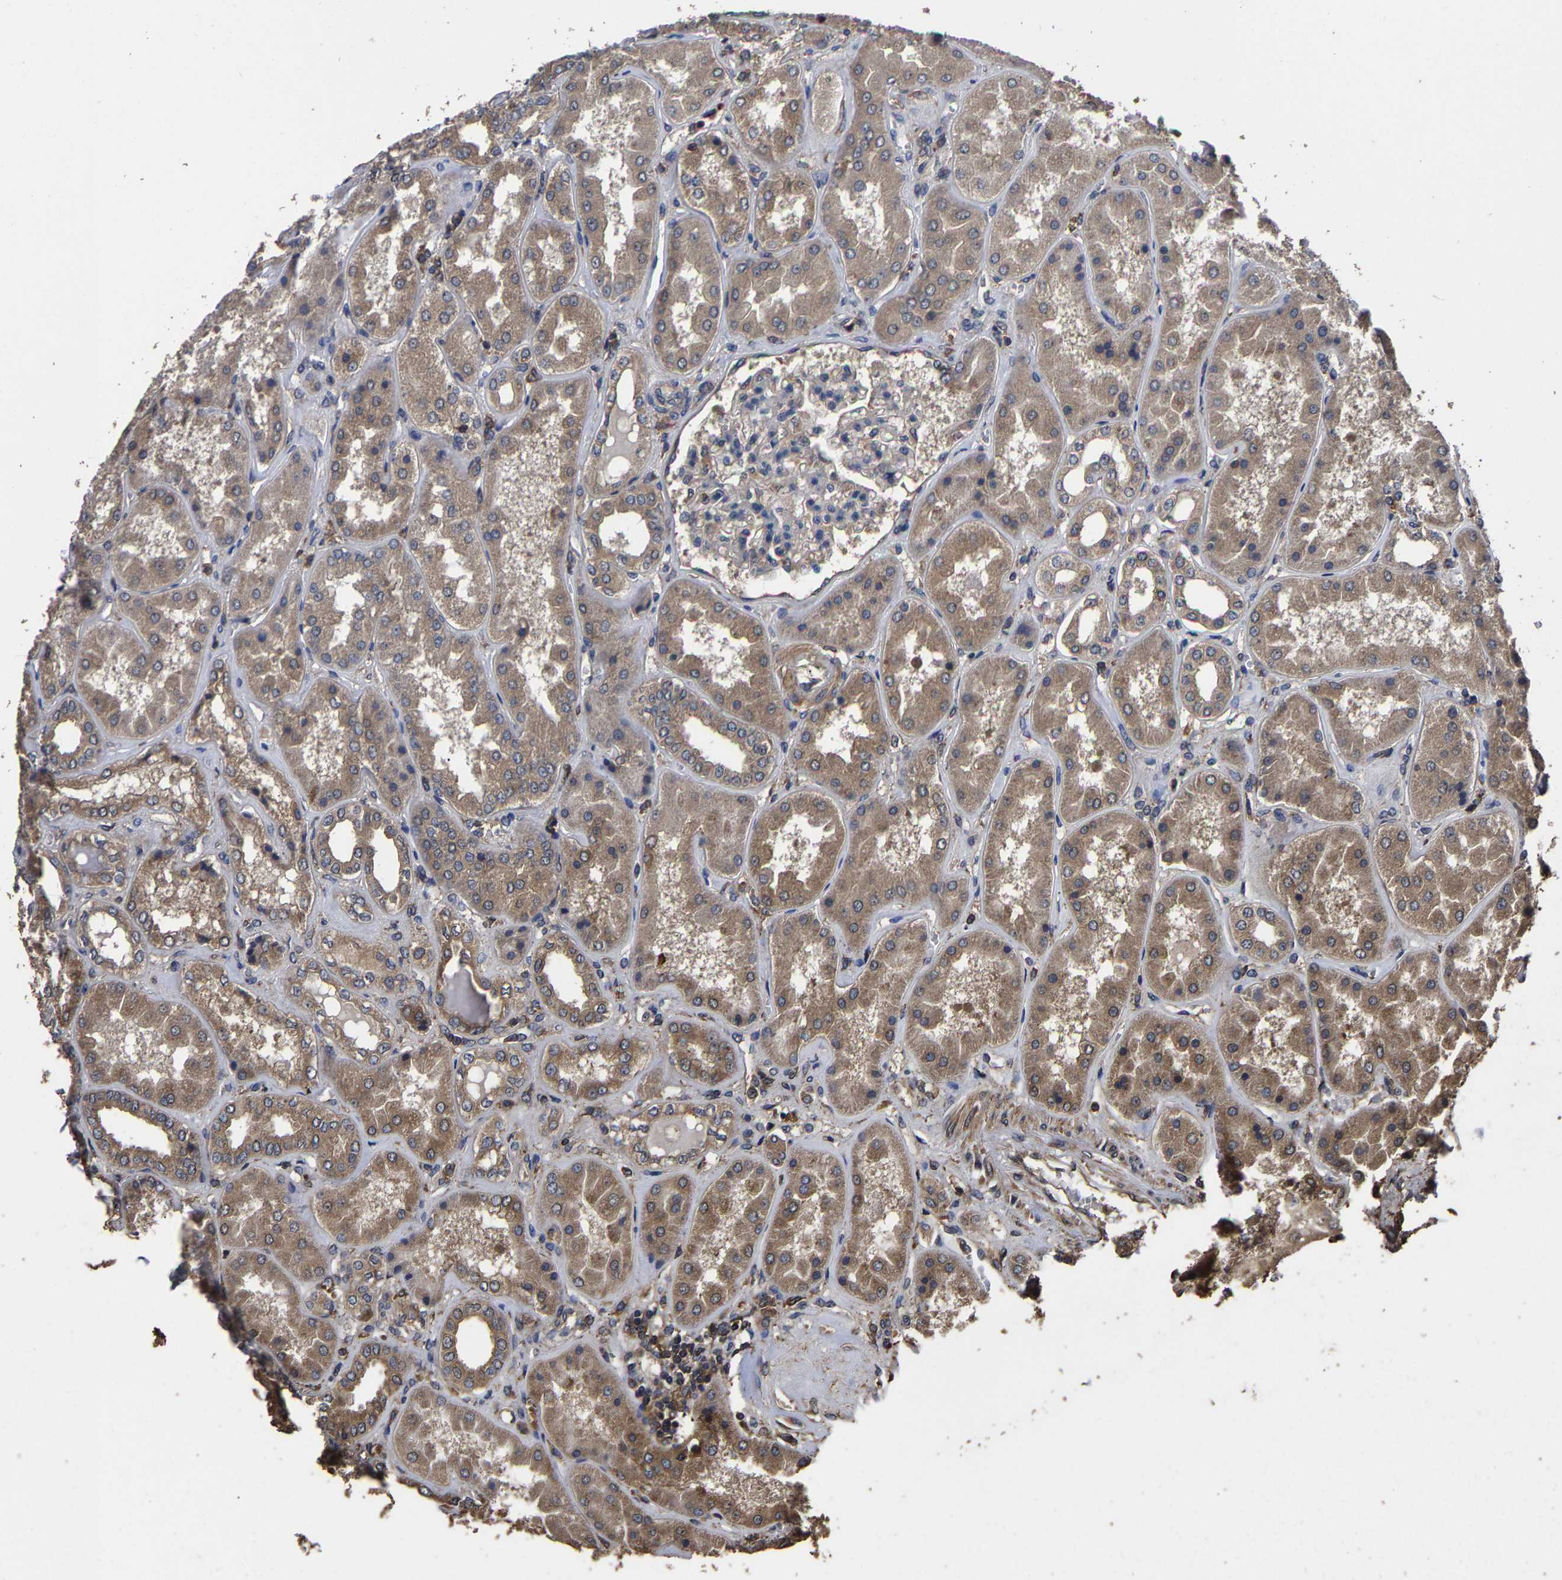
{"staining": {"intensity": "moderate", "quantity": "<25%", "location": "cytoplasmic/membranous"}, "tissue": "kidney", "cell_type": "Cells in glomeruli", "image_type": "normal", "snomed": [{"axis": "morphology", "description": "Normal tissue, NOS"}, {"axis": "topography", "description": "Kidney"}], "caption": "Benign kidney was stained to show a protein in brown. There is low levels of moderate cytoplasmic/membranous positivity in approximately <25% of cells in glomeruli.", "gene": "ITCH", "patient": {"sex": "female", "age": 56}}